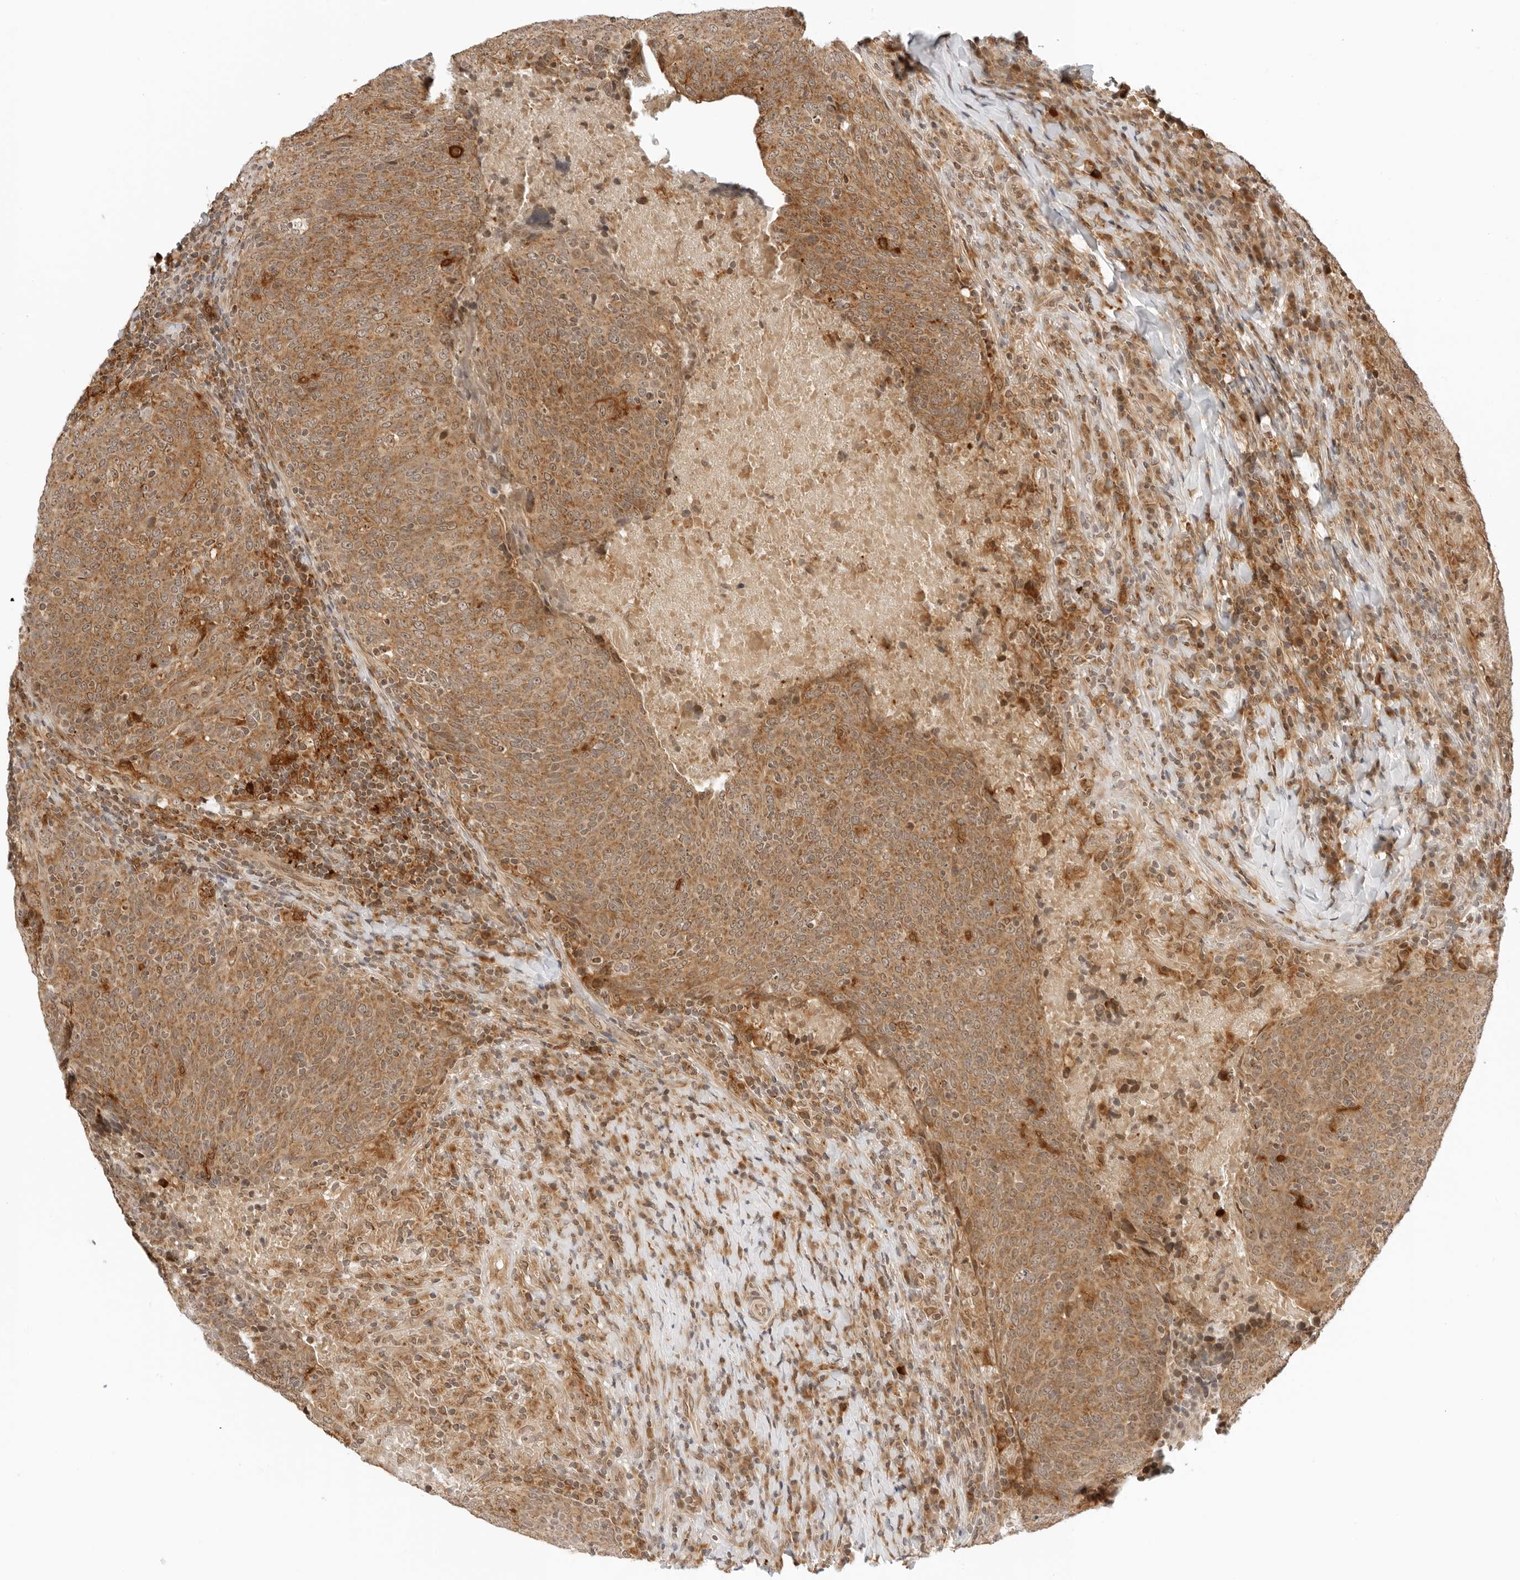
{"staining": {"intensity": "moderate", "quantity": ">75%", "location": "cytoplasmic/membranous"}, "tissue": "head and neck cancer", "cell_type": "Tumor cells", "image_type": "cancer", "snomed": [{"axis": "morphology", "description": "Squamous cell carcinoma, NOS"}, {"axis": "morphology", "description": "Squamous cell carcinoma, metastatic, NOS"}, {"axis": "topography", "description": "Lymph node"}, {"axis": "topography", "description": "Head-Neck"}], "caption": "Tumor cells reveal medium levels of moderate cytoplasmic/membranous expression in approximately >75% of cells in head and neck squamous cell carcinoma. (DAB (3,3'-diaminobenzidine) = brown stain, brightfield microscopy at high magnification).", "gene": "RC3H1", "patient": {"sex": "male", "age": 62}}